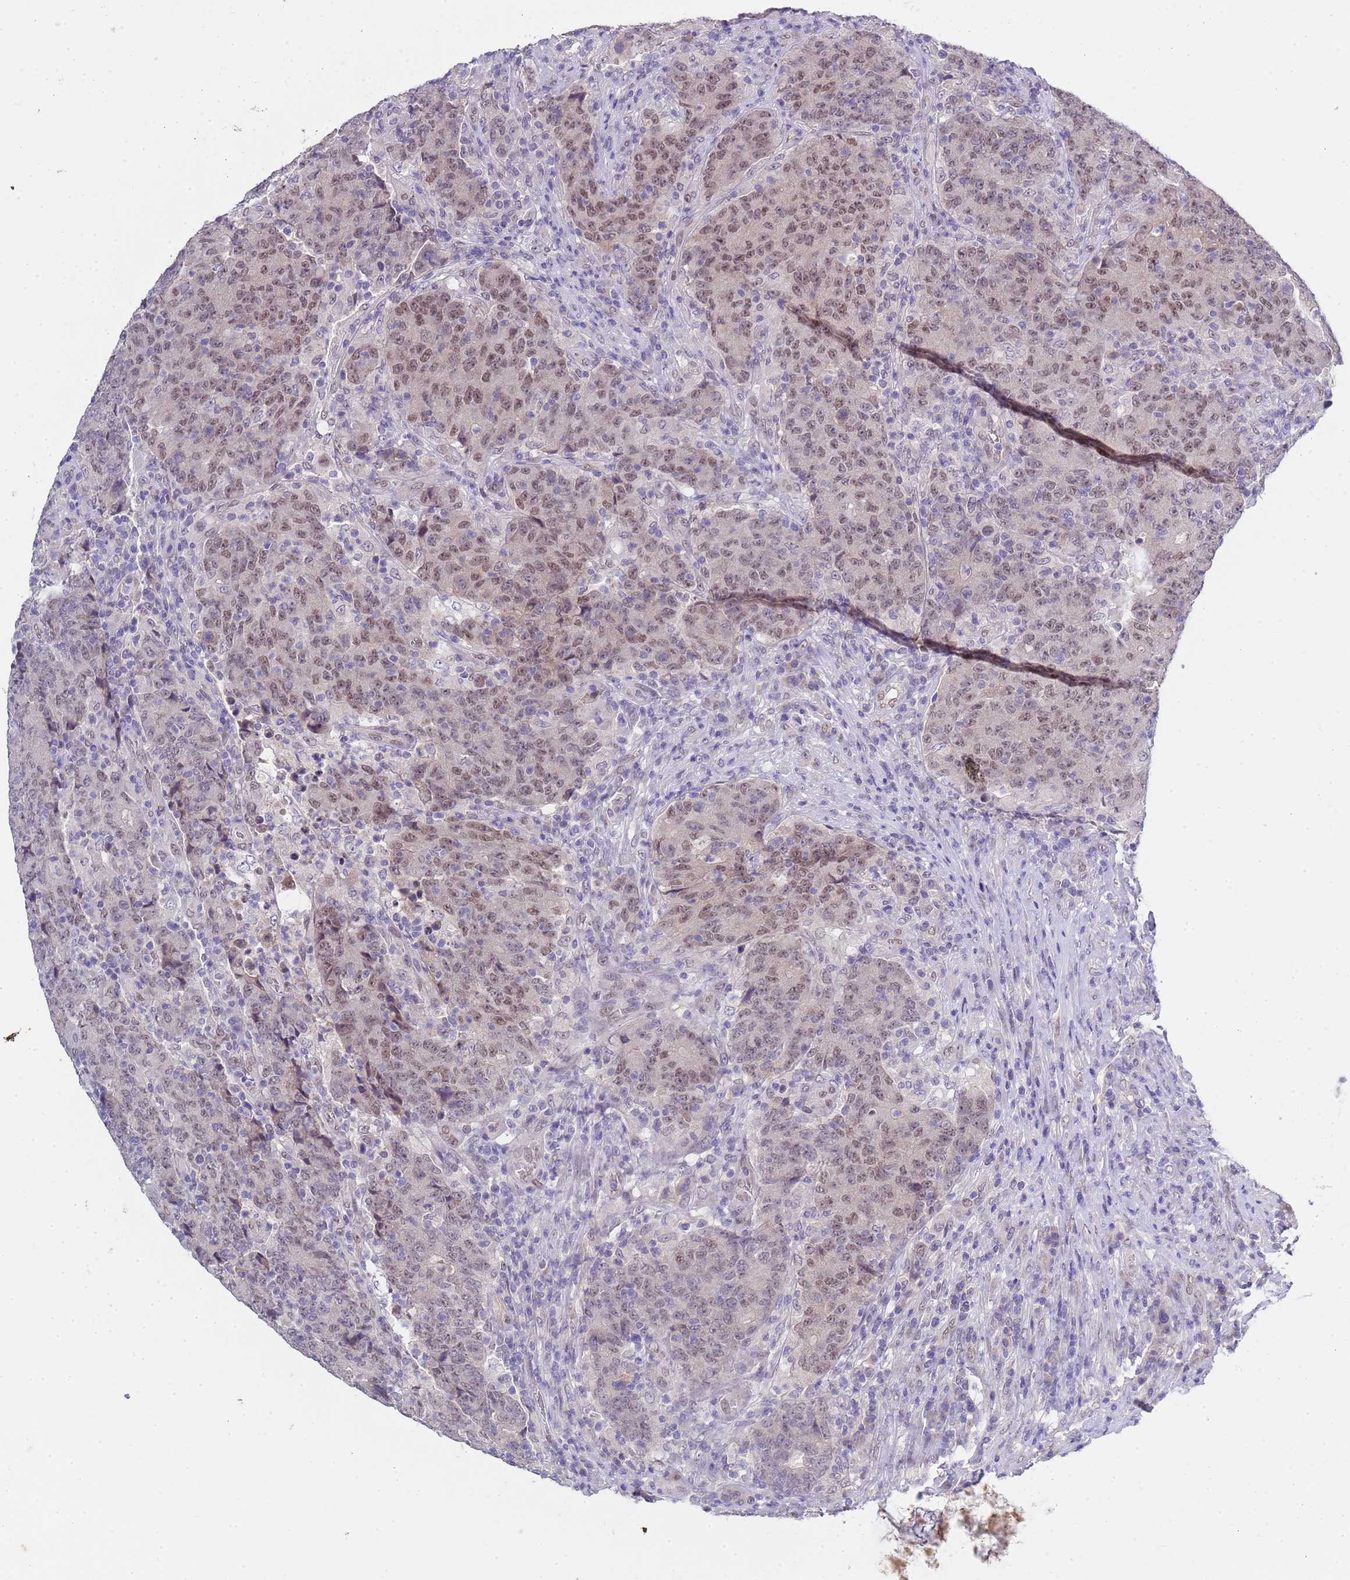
{"staining": {"intensity": "moderate", "quantity": ">75%", "location": "nuclear"}, "tissue": "colorectal cancer", "cell_type": "Tumor cells", "image_type": "cancer", "snomed": [{"axis": "morphology", "description": "Adenocarcinoma, NOS"}, {"axis": "topography", "description": "Colon"}], "caption": "Colorectal cancer (adenocarcinoma) tissue displays moderate nuclear staining in about >75% of tumor cells, visualized by immunohistochemistry.", "gene": "TRMT10A", "patient": {"sex": "female", "age": 75}}